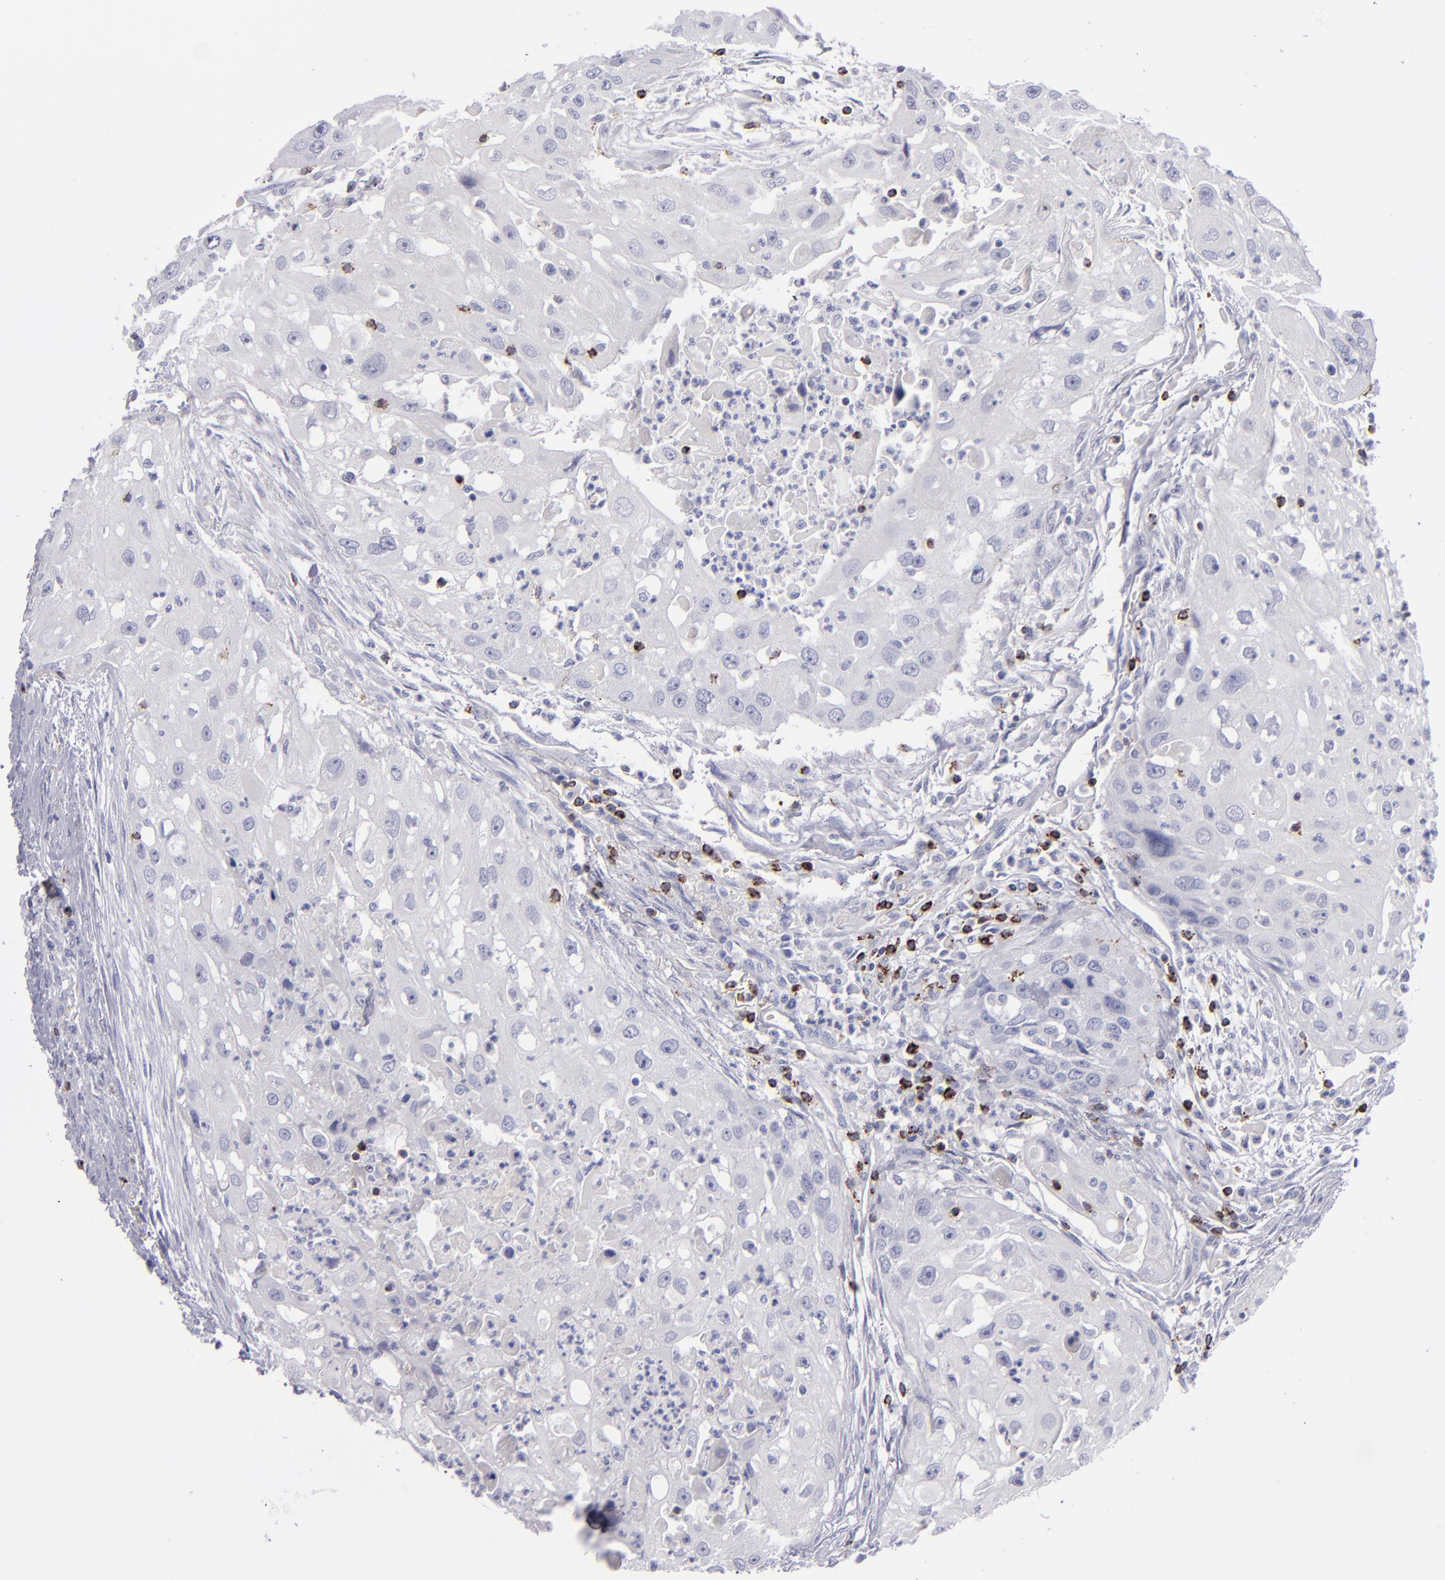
{"staining": {"intensity": "negative", "quantity": "none", "location": "none"}, "tissue": "head and neck cancer", "cell_type": "Tumor cells", "image_type": "cancer", "snomed": [{"axis": "morphology", "description": "Squamous cell carcinoma, NOS"}, {"axis": "topography", "description": "Head-Neck"}], "caption": "Head and neck cancer (squamous cell carcinoma) was stained to show a protein in brown. There is no significant expression in tumor cells.", "gene": "CD2", "patient": {"sex": "male", "age": 64}}